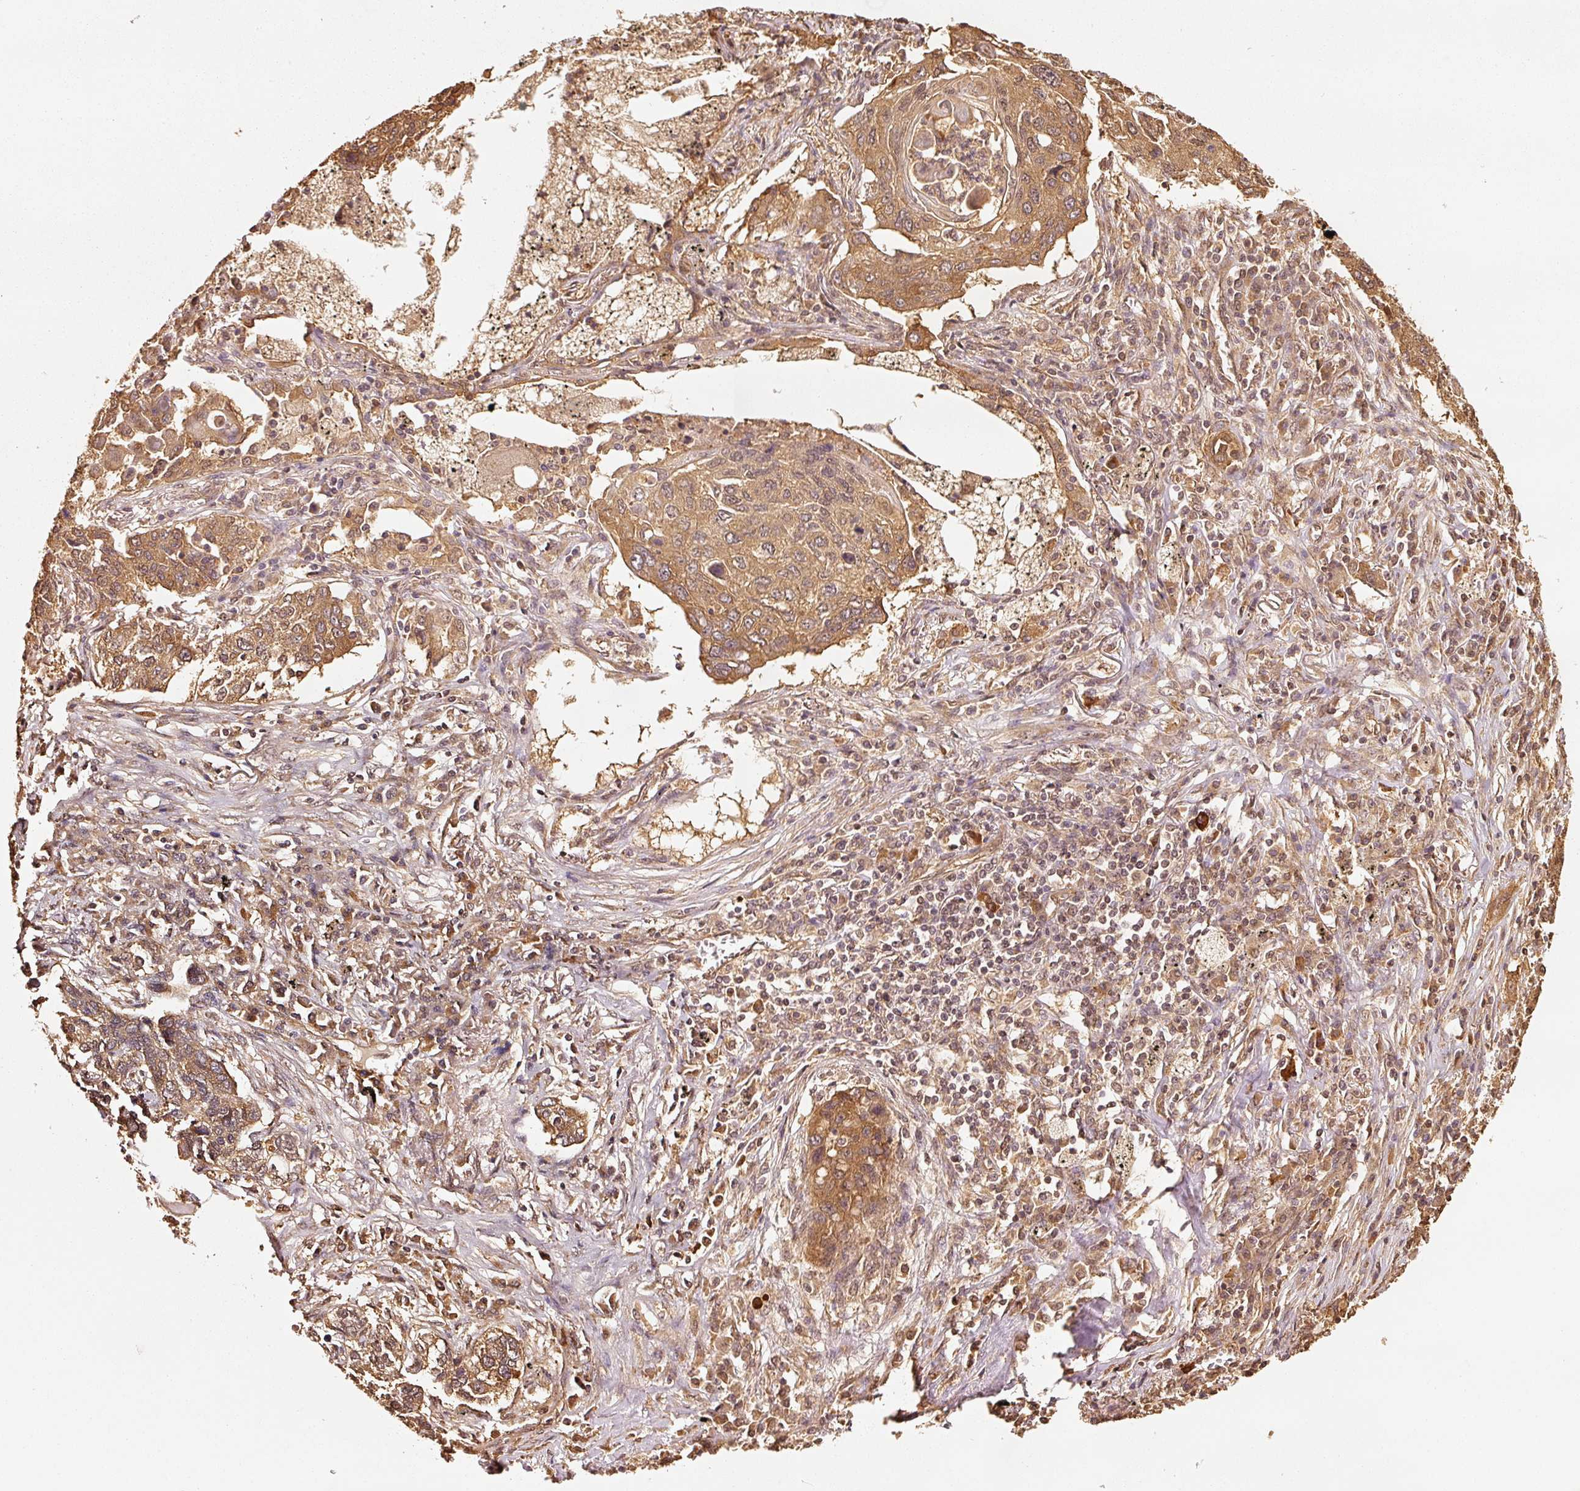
{"staining": {"intensity": "moderate", "quantity": ">75%", "location": "cytoplasmic/membranous"}, "tissue": "lung cancer", "cell_type": "Tumor cells", "image_type": "cancer", "snomed": [{"axis": "morphology", "description": "Squamous cell carcinoma, NOS"}, {"axis": "topography", "description": "Lung"}], "caption": "An IHC histopathology image of tumor tissue is shown. Protein staining in brown highlights moderate cytoplasmic/membranous positivity in squamous cell carcinoma (lung) within tumor cells.", "gene": "STAU1", "patient": {"sex": "female", "age": 63}}